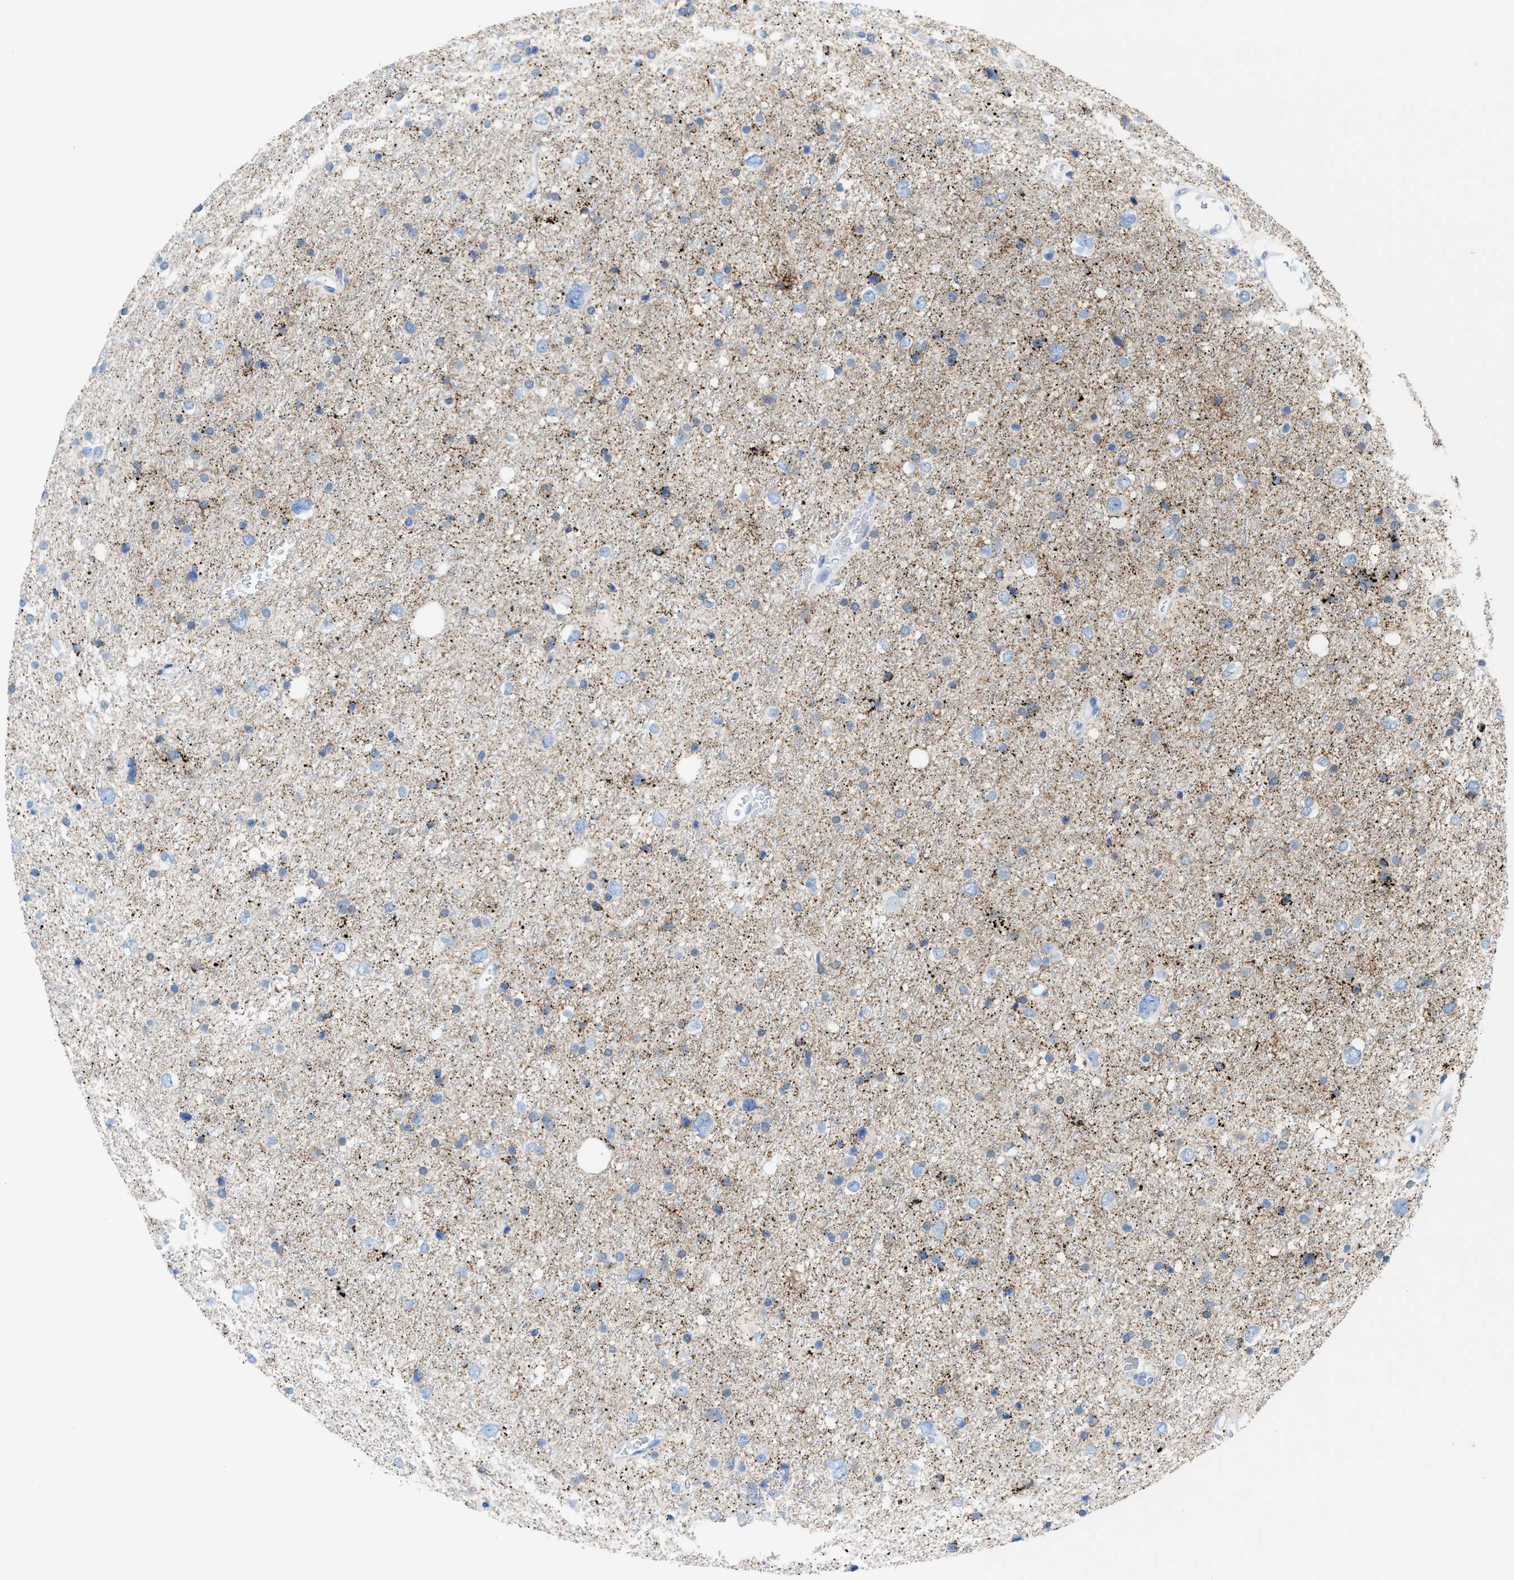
{"staining": {"intensity": "weak", "quantity": "<25%", "location": "cytoplasmic/membranous"}, "tissue": "glioma", "cell_type": "Tumor cells", "image_type": "cancer", "snomed": [{"axis": "morphology", "description": "Glioma, malignant, Low grade"}, {"axis": "topography", "description": "Brain"}], "caption": "Tumor cells show no significant protein staining in malignant glioma (low-grade). The staining is performed using DAB brown chromogen with nuclei counter-stained in using hematoxylin.", "gene": "PPM1D", "patient": {"sex": "female", "age": 37}}